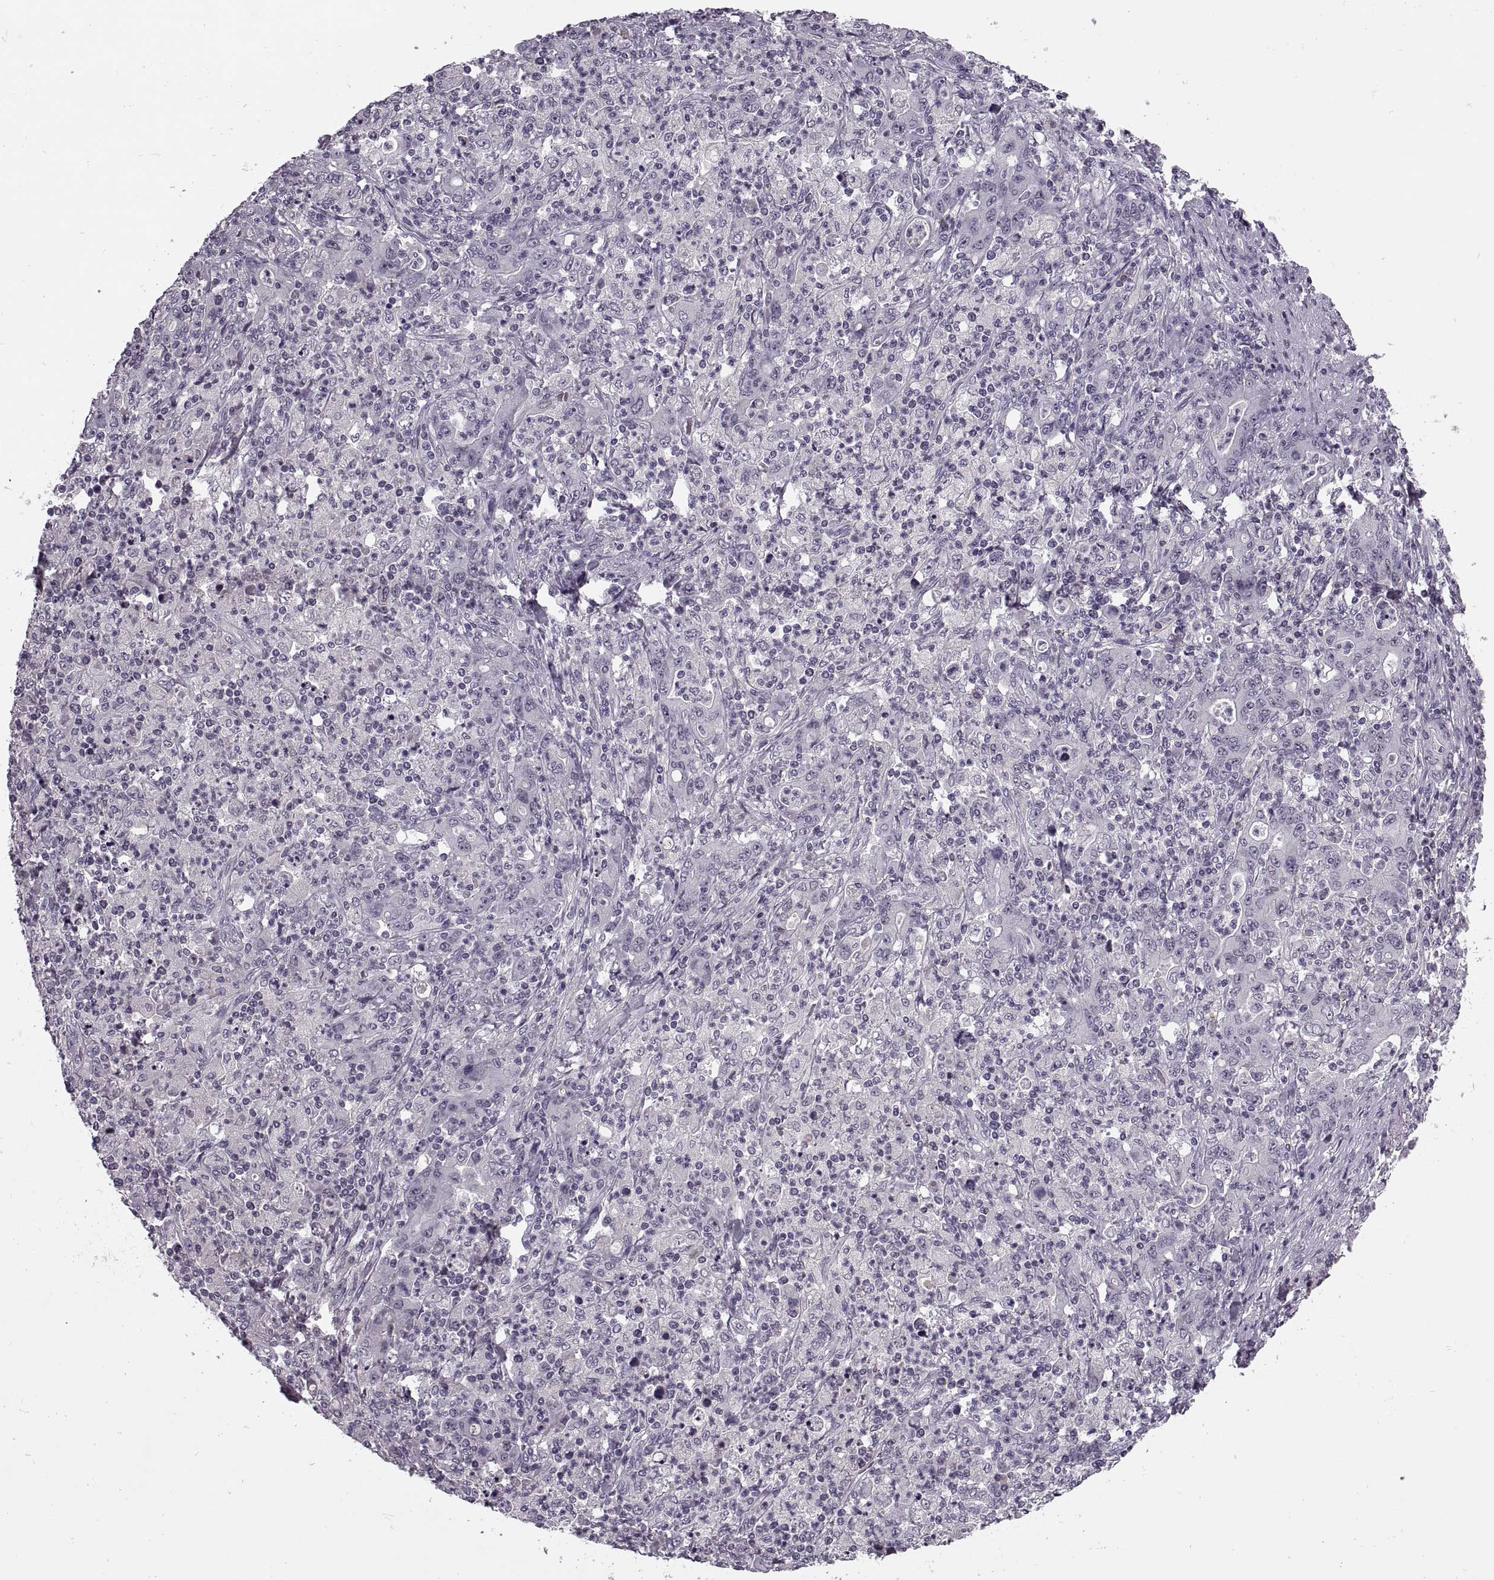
{"staining": {"intensity": "negative", "quantity": "none", "location": "none"}, "tissue": "stomach cancer", "cell_type": "Tumor cells", "image_type": "cancer", "snomed": [{"axis": "morphology", "description": "Adenocarcinoma, NOS"}, {"axis": "topography", "description": "Stomach, upper"}], "caption": "Tumor cells are negative for protein expression in human stomach cancer (adenocarcinoma).", "gene": "CACNA1F", "patient": {"sex": "male", "age": 69}}